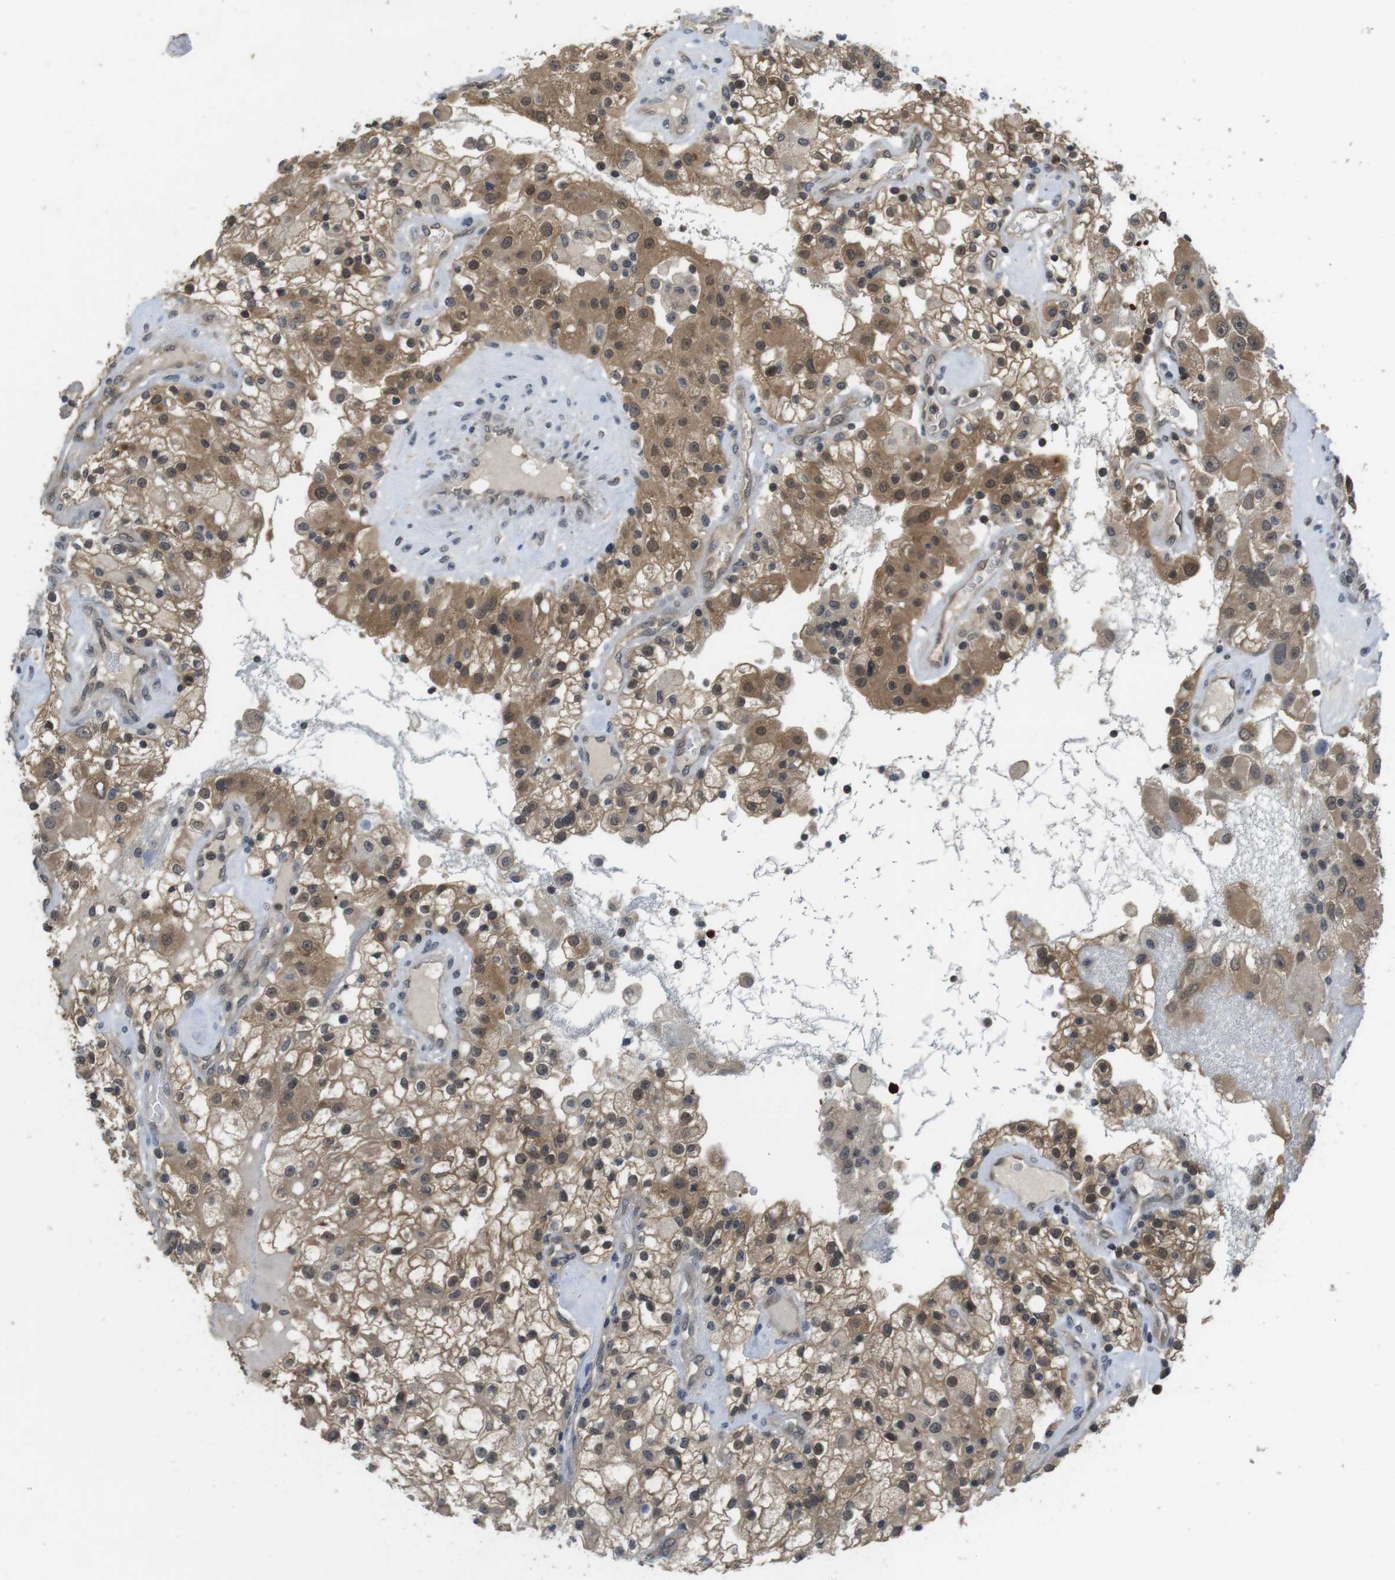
{"staining": {"intensity": "moderate", "quantity": ">75%", "location": "cytoplasmic/membranous"}, "tissue": "renal cancer", "cell_type": "Tumor cells", "image_type": "cancer", "snomed": [{"axis": "morphology", "description": "Adenocarcinoma, NOS"}, {"axis": "topography", "description": "Kidney"}], "caption": "The histopathology image shows immunohistochemical staining of renal adenocarcinoma. There is moderate cytoplasmic/membranous staining is seen in about >75% of tumor cells.", "gene": "FADD", "patient": {"sex": "female", "age": 52}}